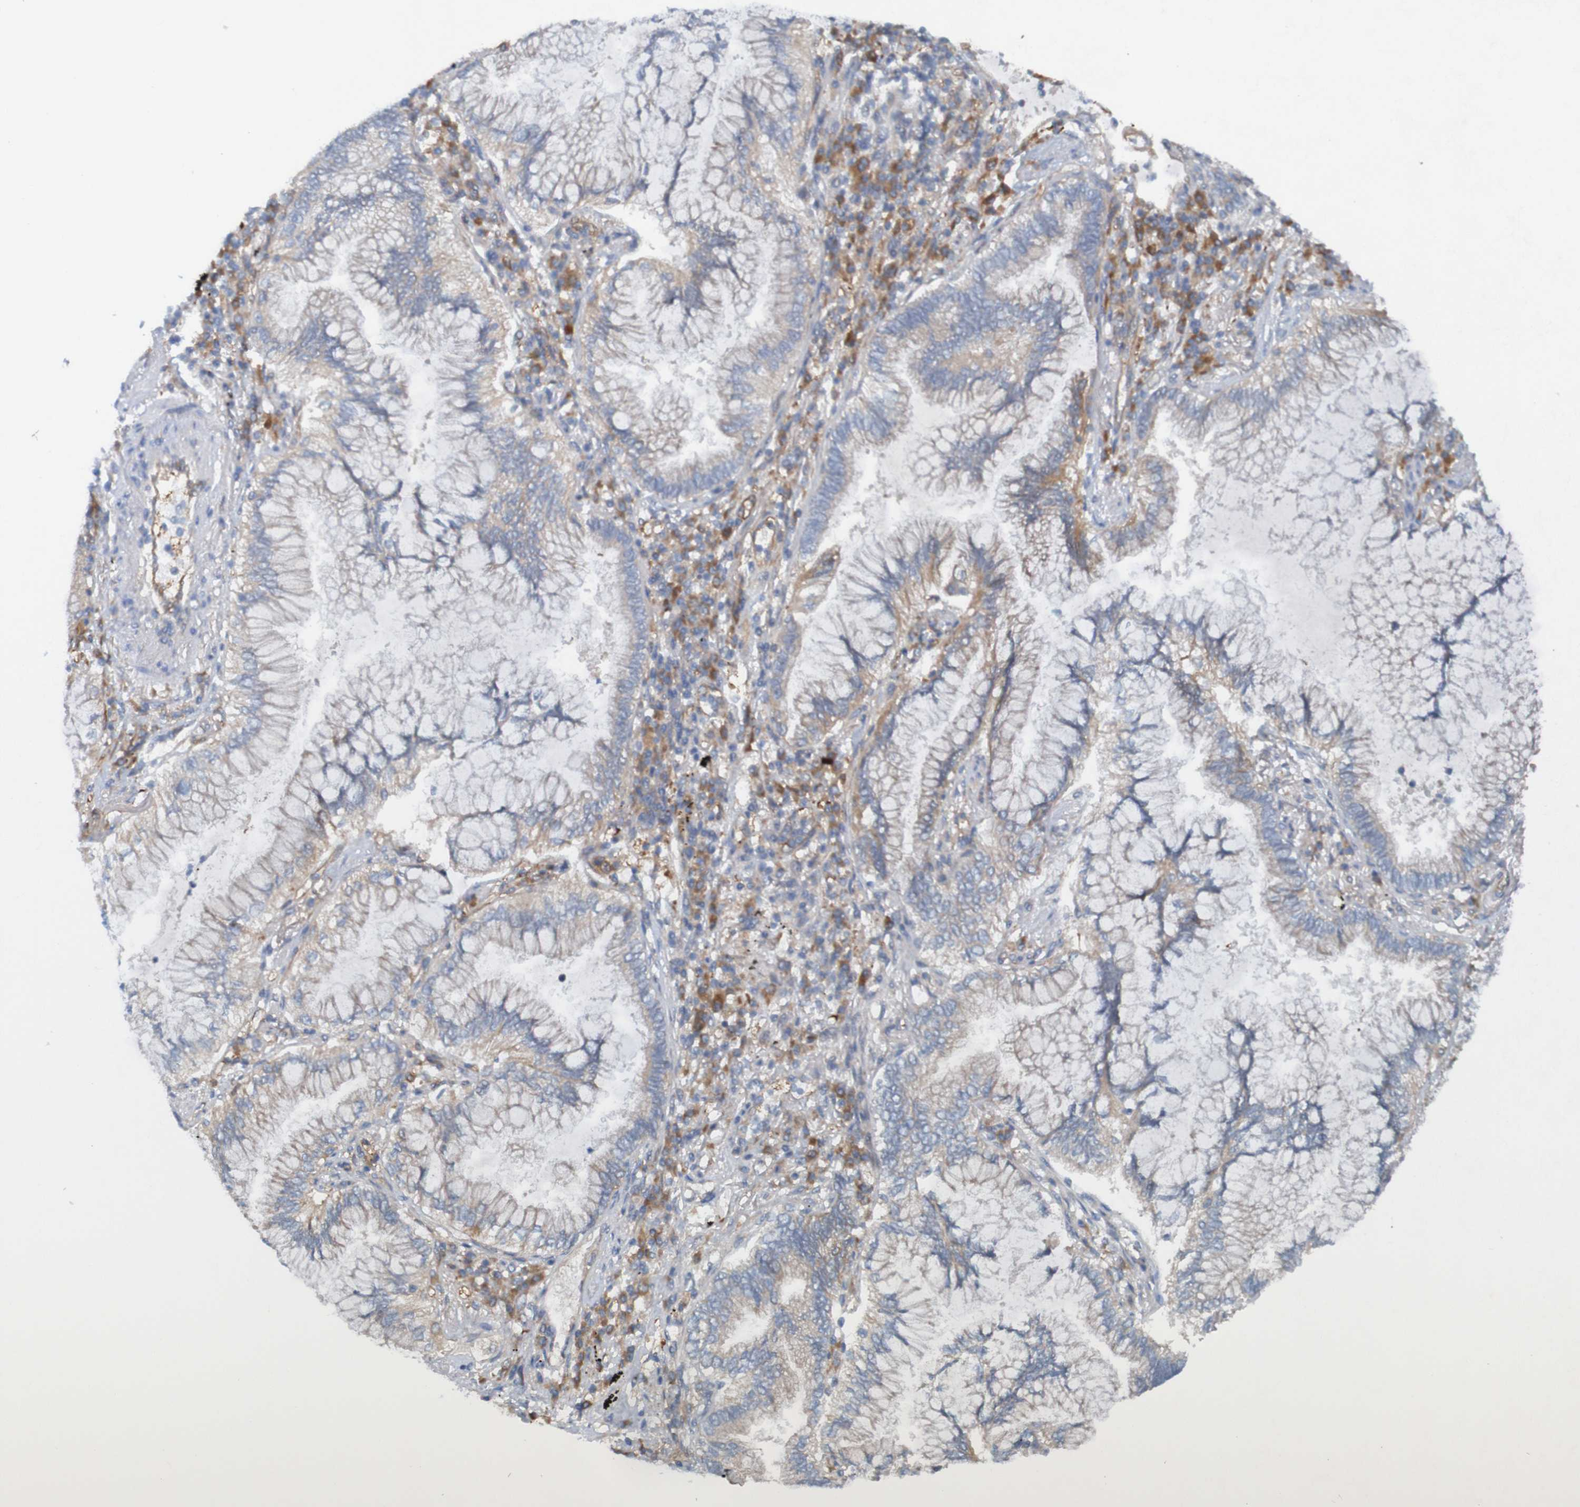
{"staining": {"intensity": "weak", "quantity": ">75%", "location": "cytoplasmic/membranous"}, "tissue": "lung cancer", "cell_type": "Tumor cells", "image_type": "cancer", "snomed": [{"axis": "morphology", "description": "Normal tissue, NOS"}, {"axis": "morphology", "description": "Adenocarcinoma, NOS"}, {"axis": "topography", "description": "Bronchus"}, {"axis": "topography", "description": "Lung"}], "caption": "Tumor cells exhibit low levels of weak cytoplasmic/membranous positivity in about >75% of cells in human lung cancer.", "gene": "DNAJC4", "patient": {"sex": "female", "age": 70}}